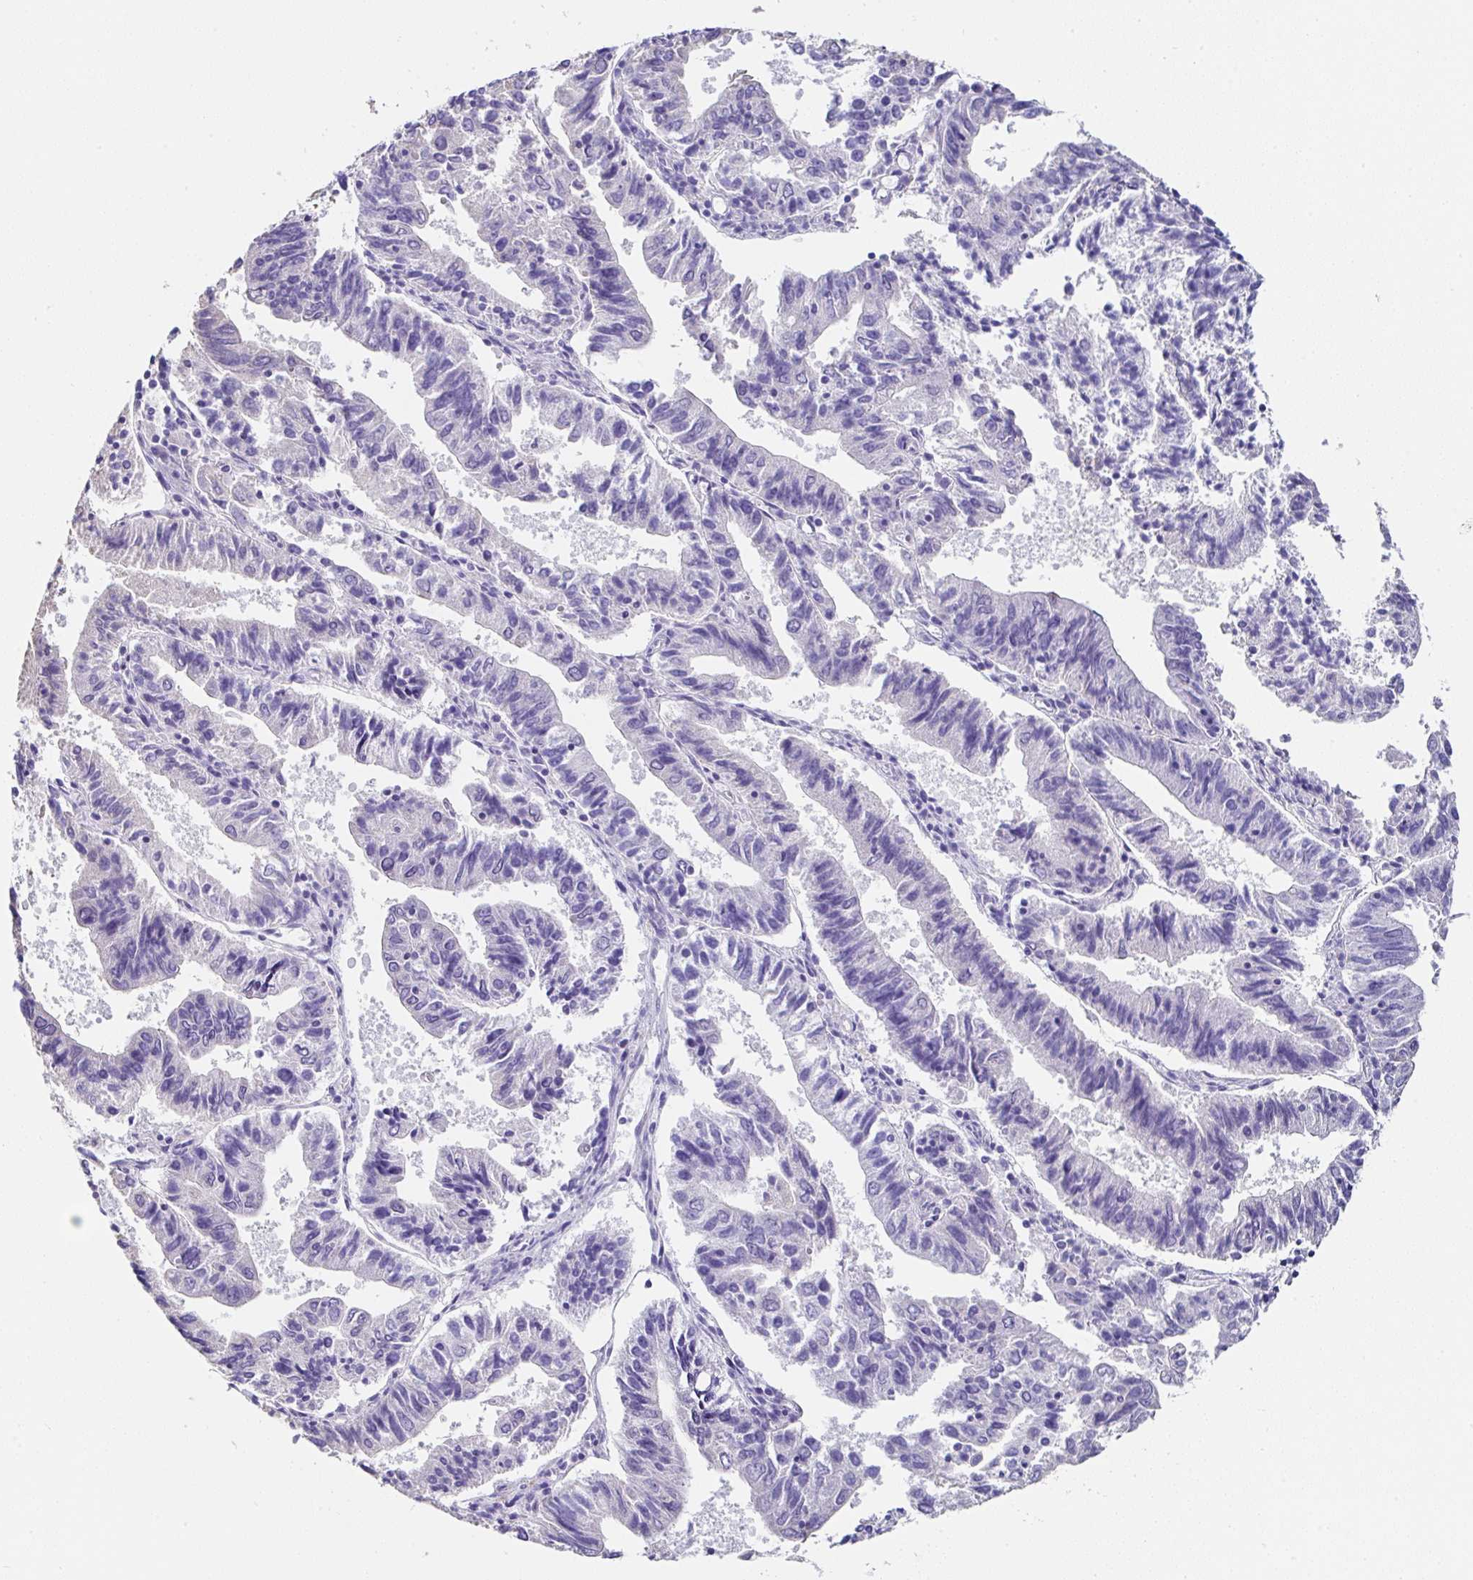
{"staining": {"intensity": "negative", "quantity": "none", "location": "none"}, "tissue": "endometrial cancer", "cell_type": "Tumor cells", "image_type": "cancer", "snomed": [{"axis": "morphology", "description": "Adenocarcinoma, NOS"}, {"axis": "topography", "description": "Endometrium"}], "caption": "Endometrial cancer stained for a protein using immunohistochemistry (IHC) displays no positivity tumor cells.", "gene": "TMPRSS11E", "patient": {"sex": "female", "age": 82}}